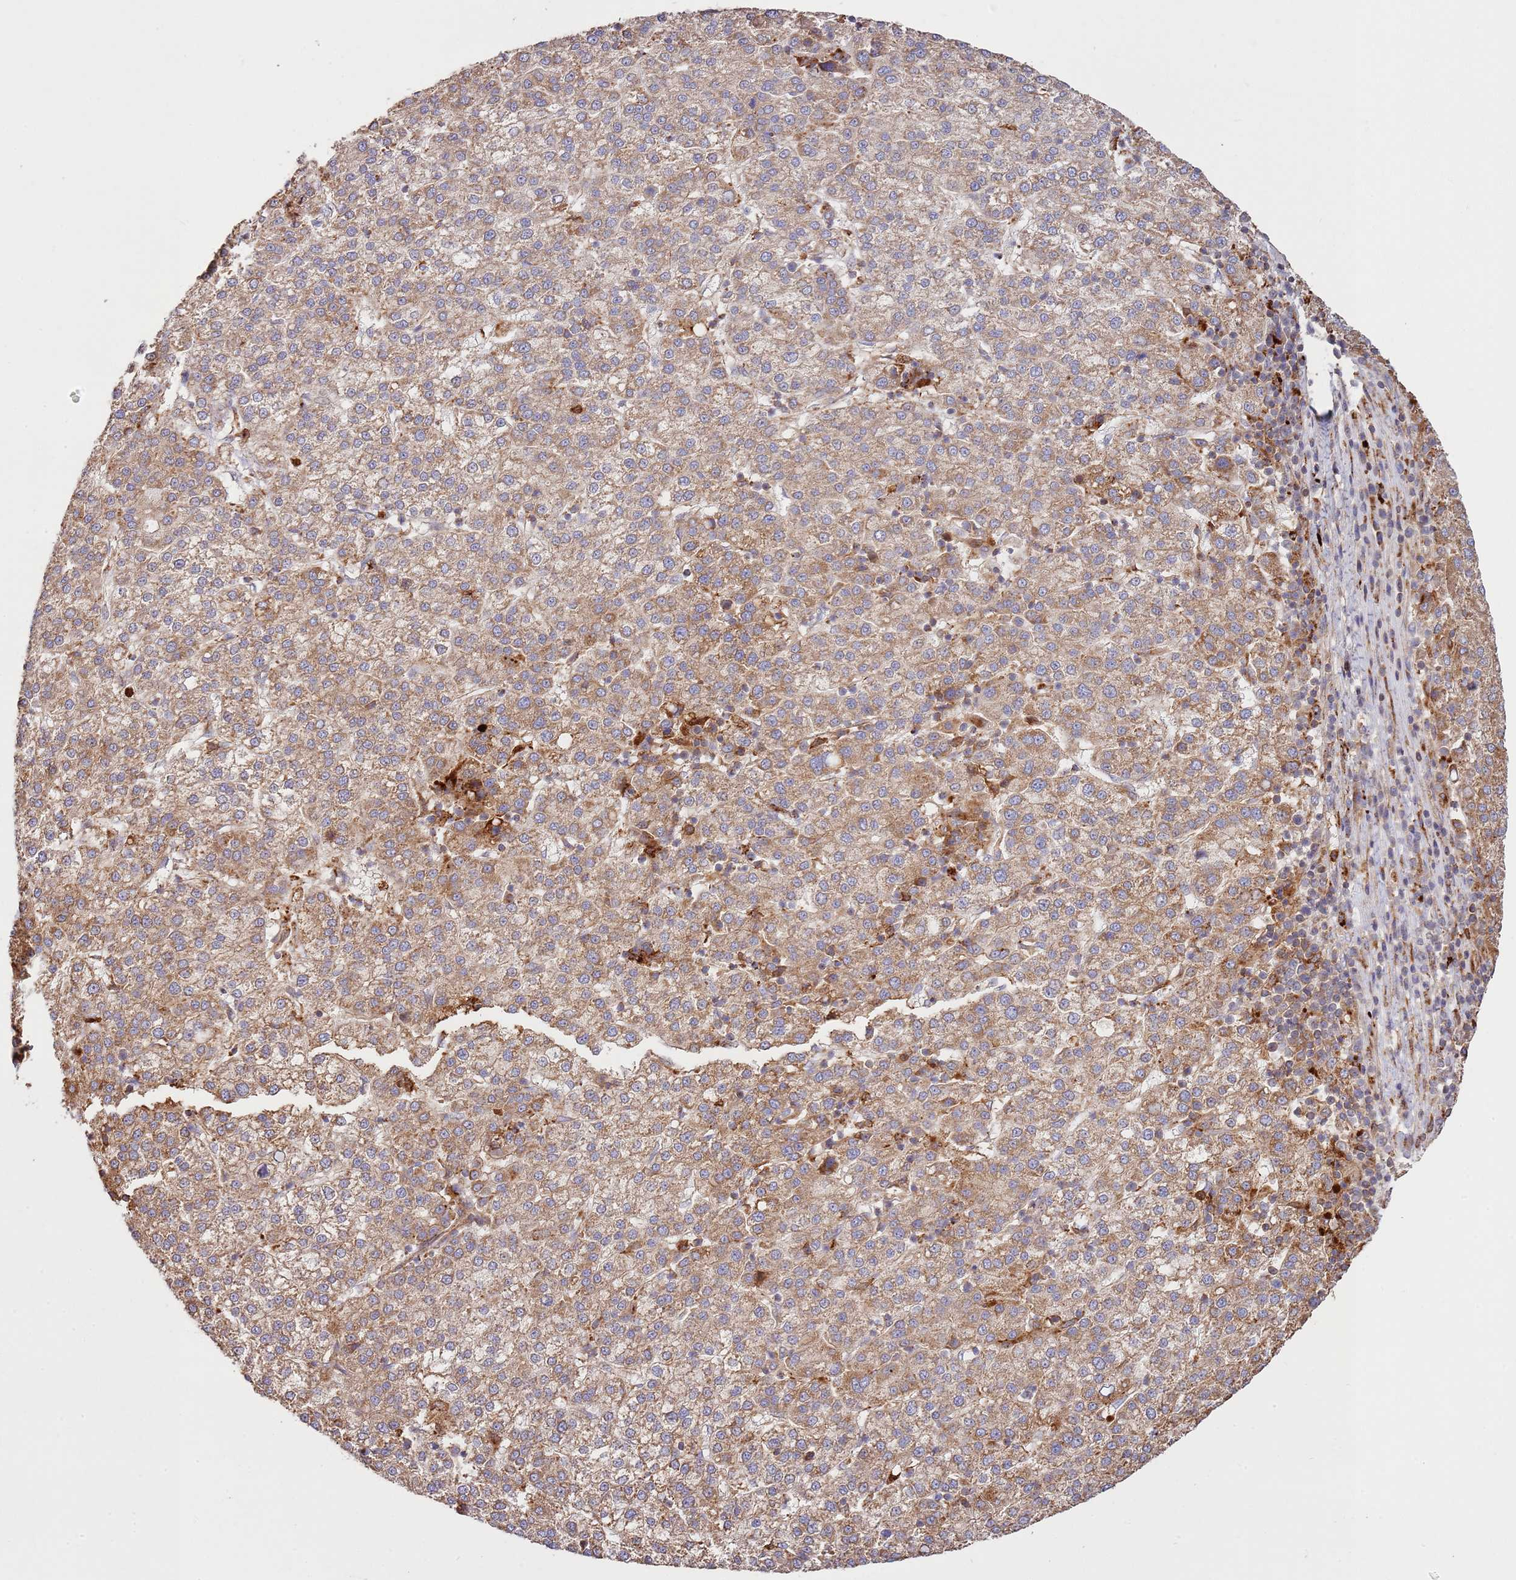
{"staining": {"intensity": "strong", "quantity": "25%-75%", "location": "cytoplasmic/membranous"}, "tissue": "liver cancer", "cell_type": "Tumor cells", "image_type": "cancer", "snomed": [{"axis": "morphology", "description": "Carcinoma, Hepatocellular, NOS"}, {"axis": "topography", "description": "Liver"}], "caption": "A brown stain shows strong cytoplasmic/membranous positivity of a protein in human liver cancer tumor cells.", "gene": "NDUFAF4", "patient": {"sex": "female", "age": 58}}